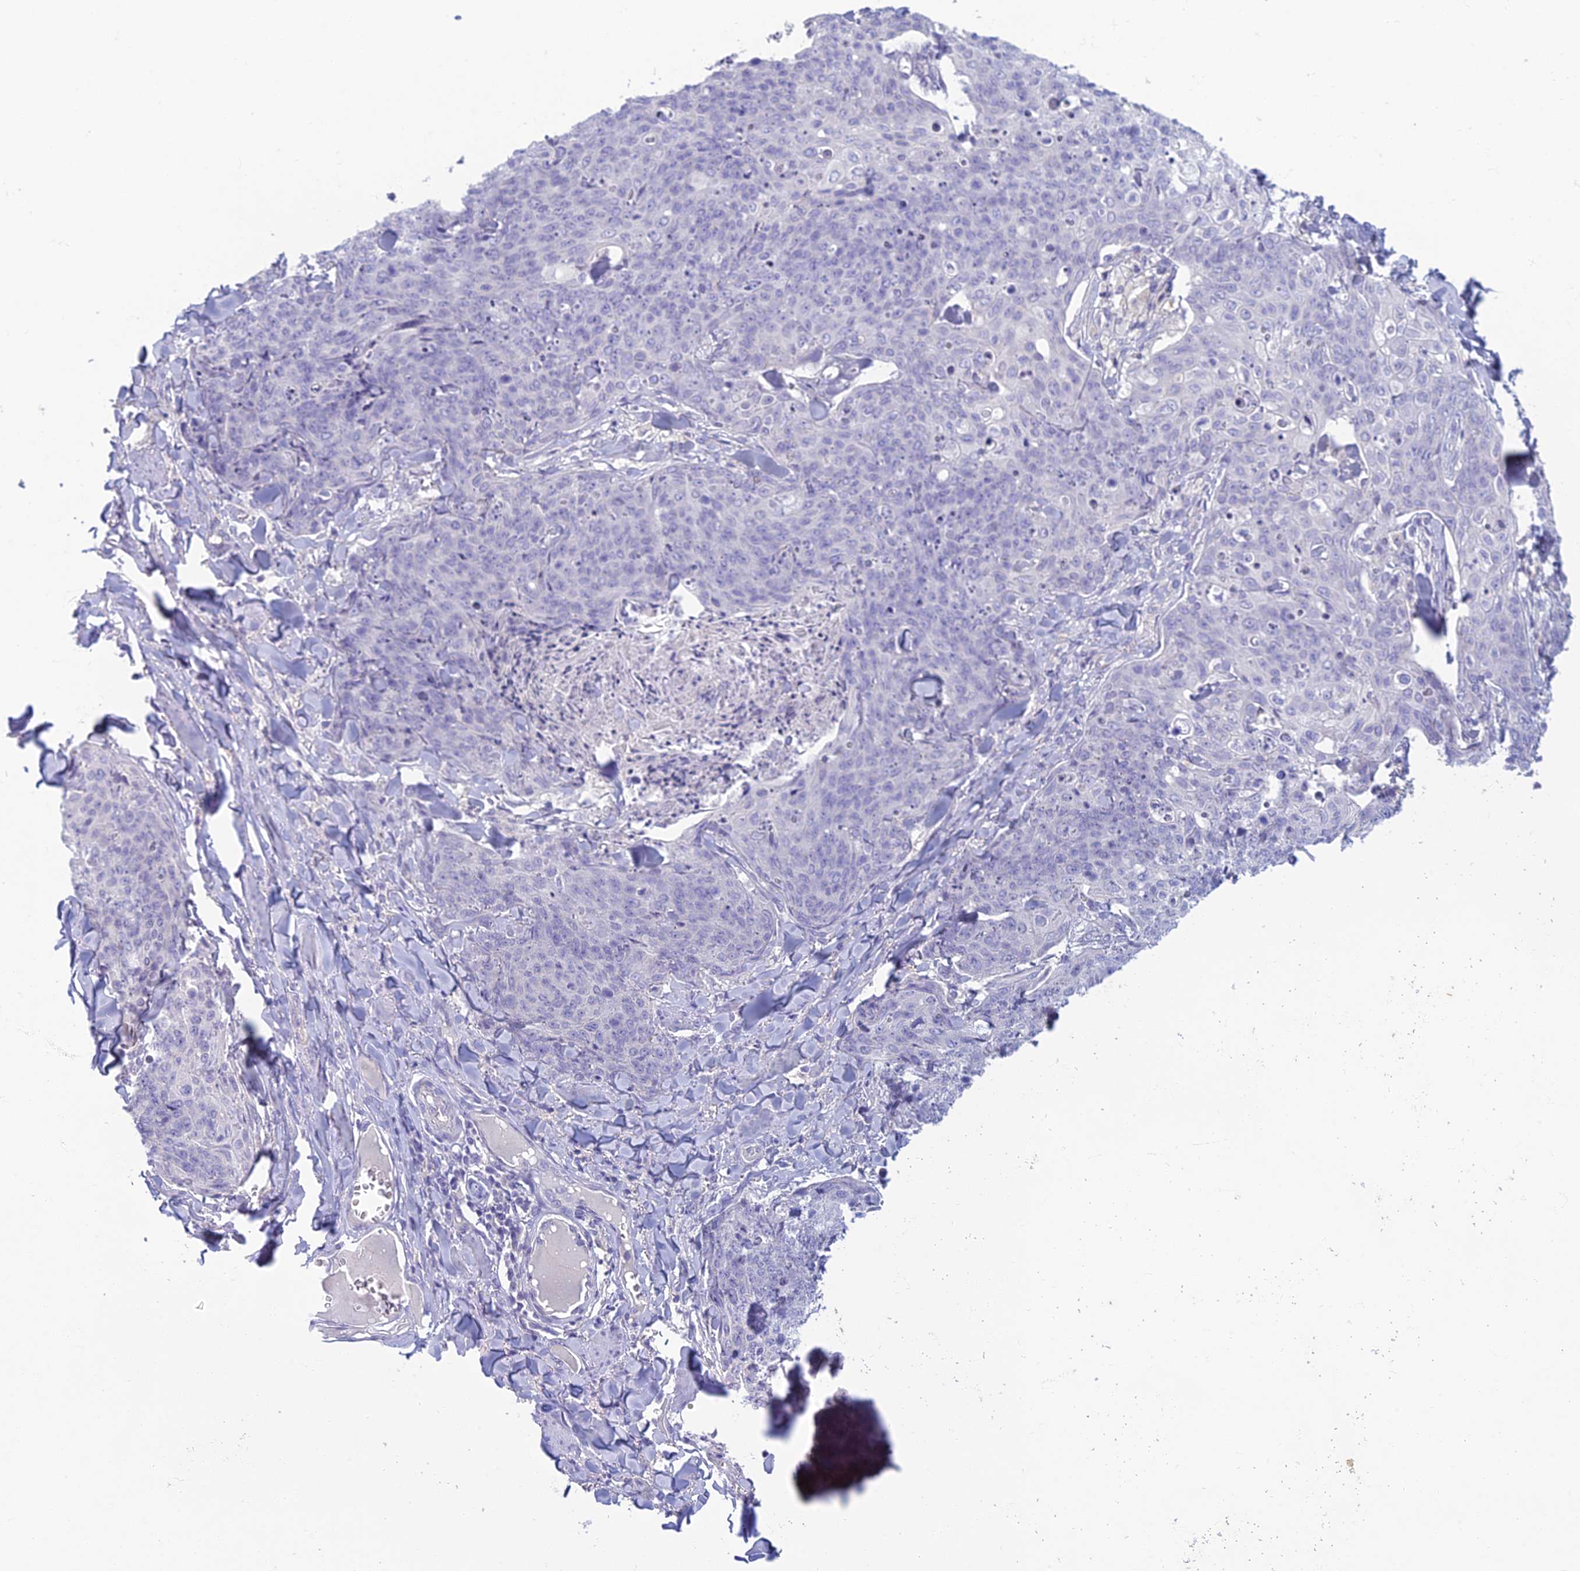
{"staining": {"intensity": "negative", "quantity": "none", "location": "none"}, "tissue": "skin cancer", "cell_type": "Tumor cells", "image_type": "cancer", "snomed": [{"axis": "morphology", "description": "Squamous cell carcinoma, NOS"}, {"axis": "topography", "description": "Skin"}, {"axis": "topography", "description": "Vulva"}], "caption": "Tumor cells are negative for brown protein staining in skin squamous cell carcinoma.", "gene": "SLC25A41", "patient": {"sex": "female", "age": 85}}